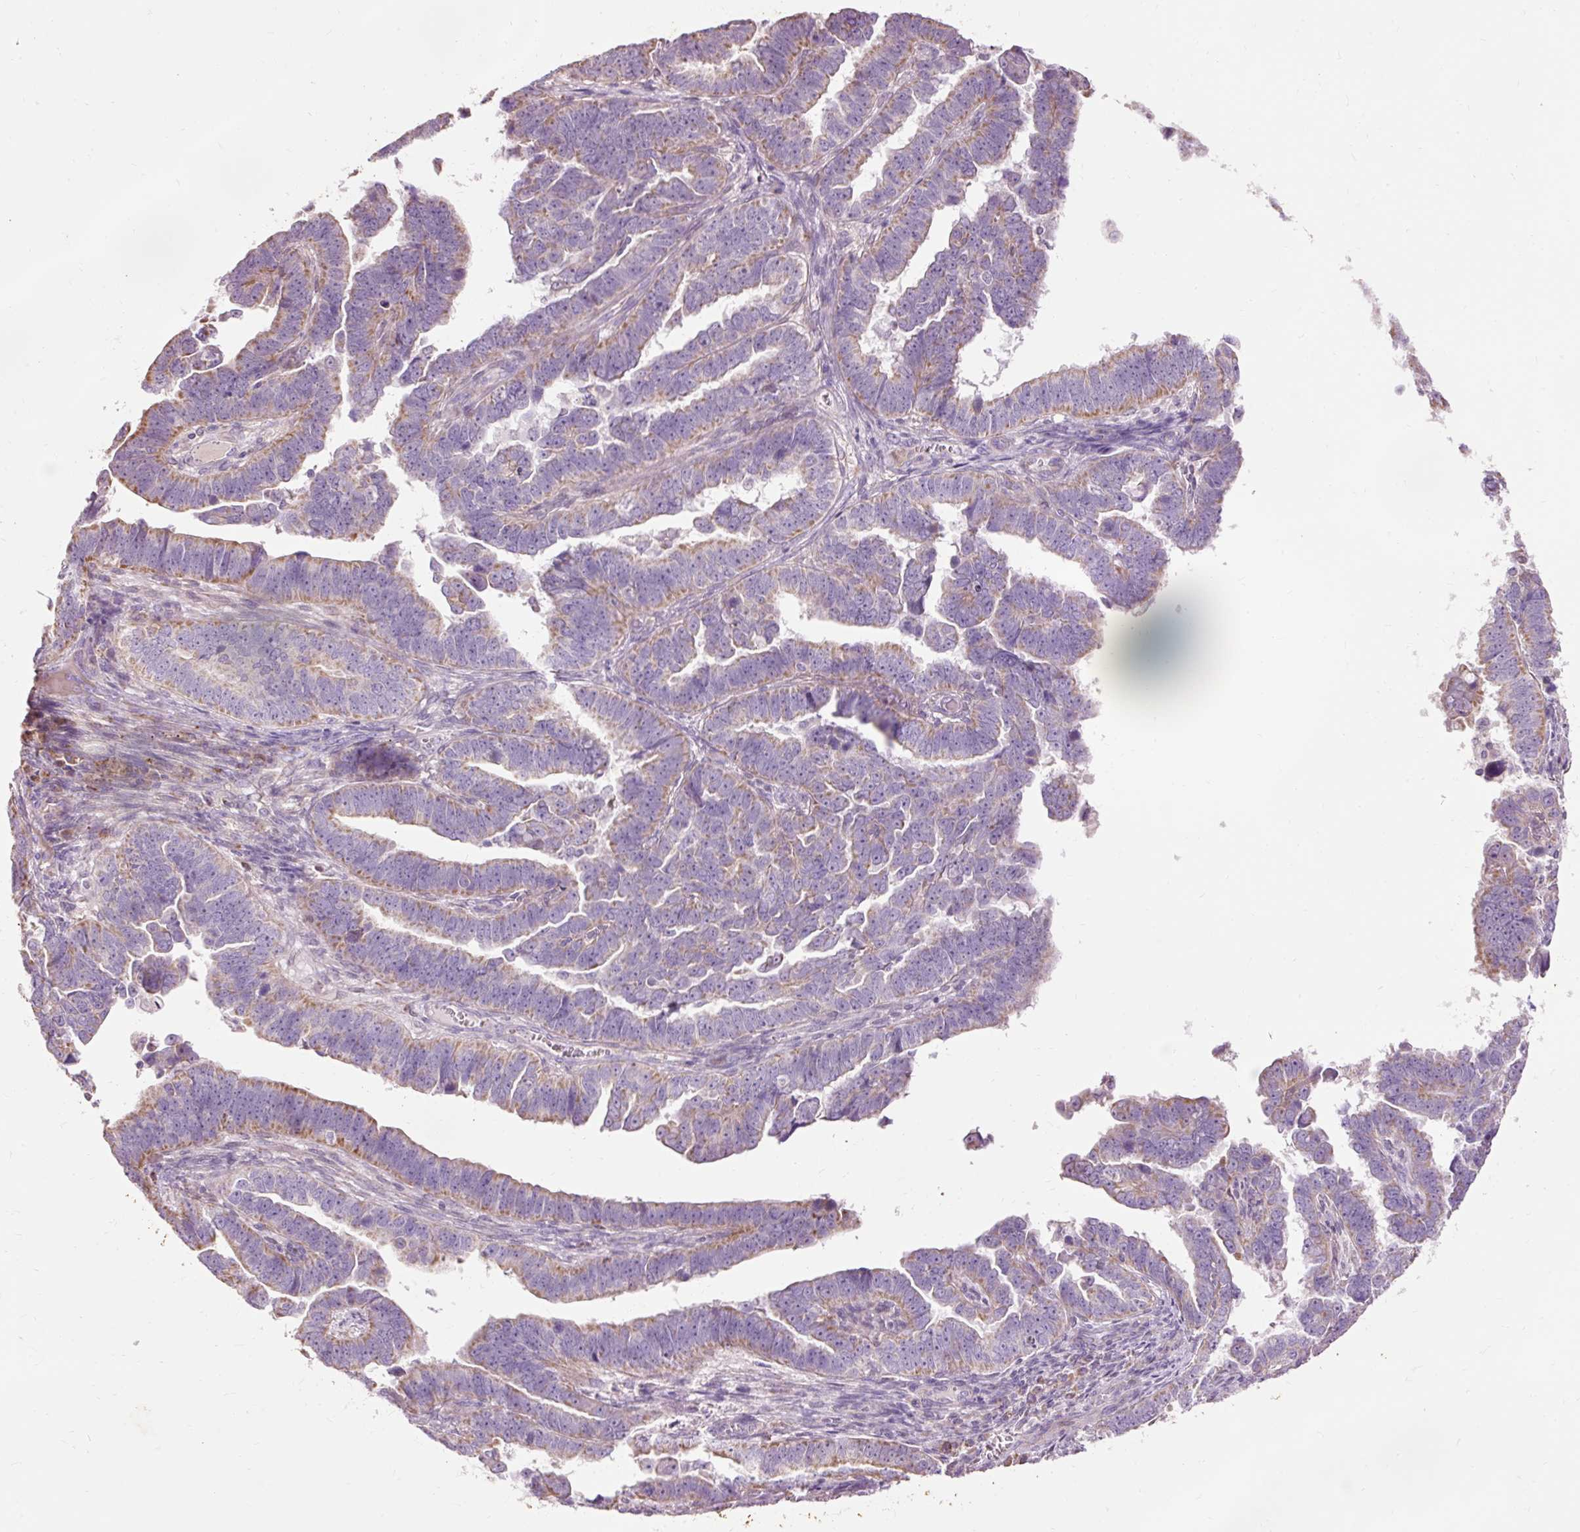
{"staining": {"intensity": "moderate", "quantity": "25%-75%", "location": "cytoplasmic/membranous"}, "tissue": "endometrial cancer", "cell_type": "Tumor cells", "image_type": "cancer", "snomed": [{"axis": "morphology", "description": "Adenocarcinoma, NOS"}, {"axis": "topography", "description": "Endometrium"}], "caption": "Immunohistochemistry photomicrograph of neoplastic tissue: human endometrial adenocarcinoma stained using IHC displays medium levels of moderate protein expression localized specifically in the cytoplasmic/membranous of tumor cells, appearing as a cytoplasmic/membranous brown color.", "gene": "PRDX5", "patient": {"sex": "female", "age": 75}}